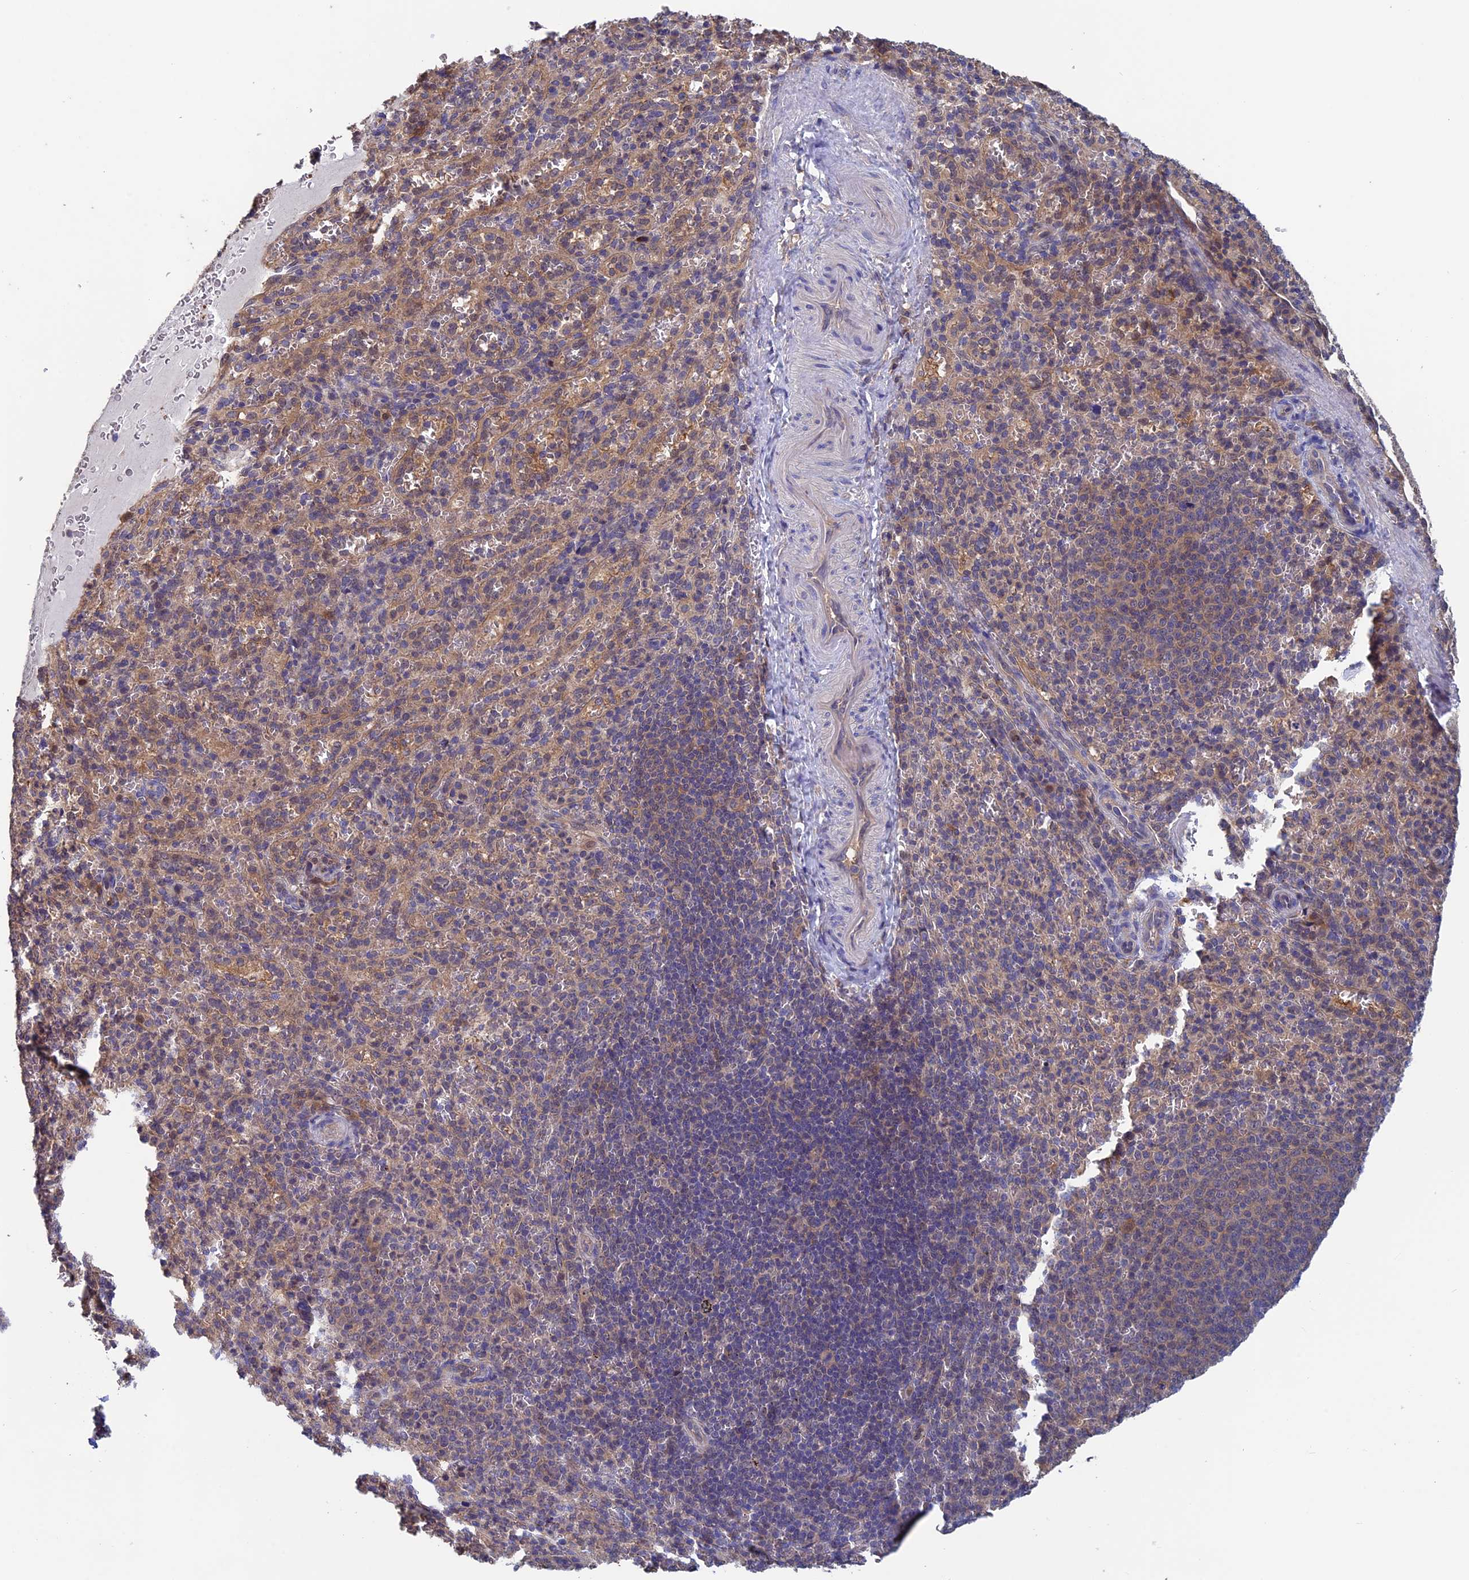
{"staining": {"intensity": "negative", "quantity": "none", "location": "none"}, "tissue": "spleen", "cell_type": "Cells in red pulp", "image_type": "normal", "snomed": [{"axis": "morphology", "description": "Normal tissue, NOS"}, {"axis": "topography", "description": "Spleen"}], "caption": "High power microscopy image of an IHC histopathology image of normal spleen, revealing no significant positivity in cells in red pulp. (DAB (3,3'-diaminobenzidine) immunohistochemistry, high magnification).", "gene": "LCMT1", "patient": {"sex": "female", "age": 21}}